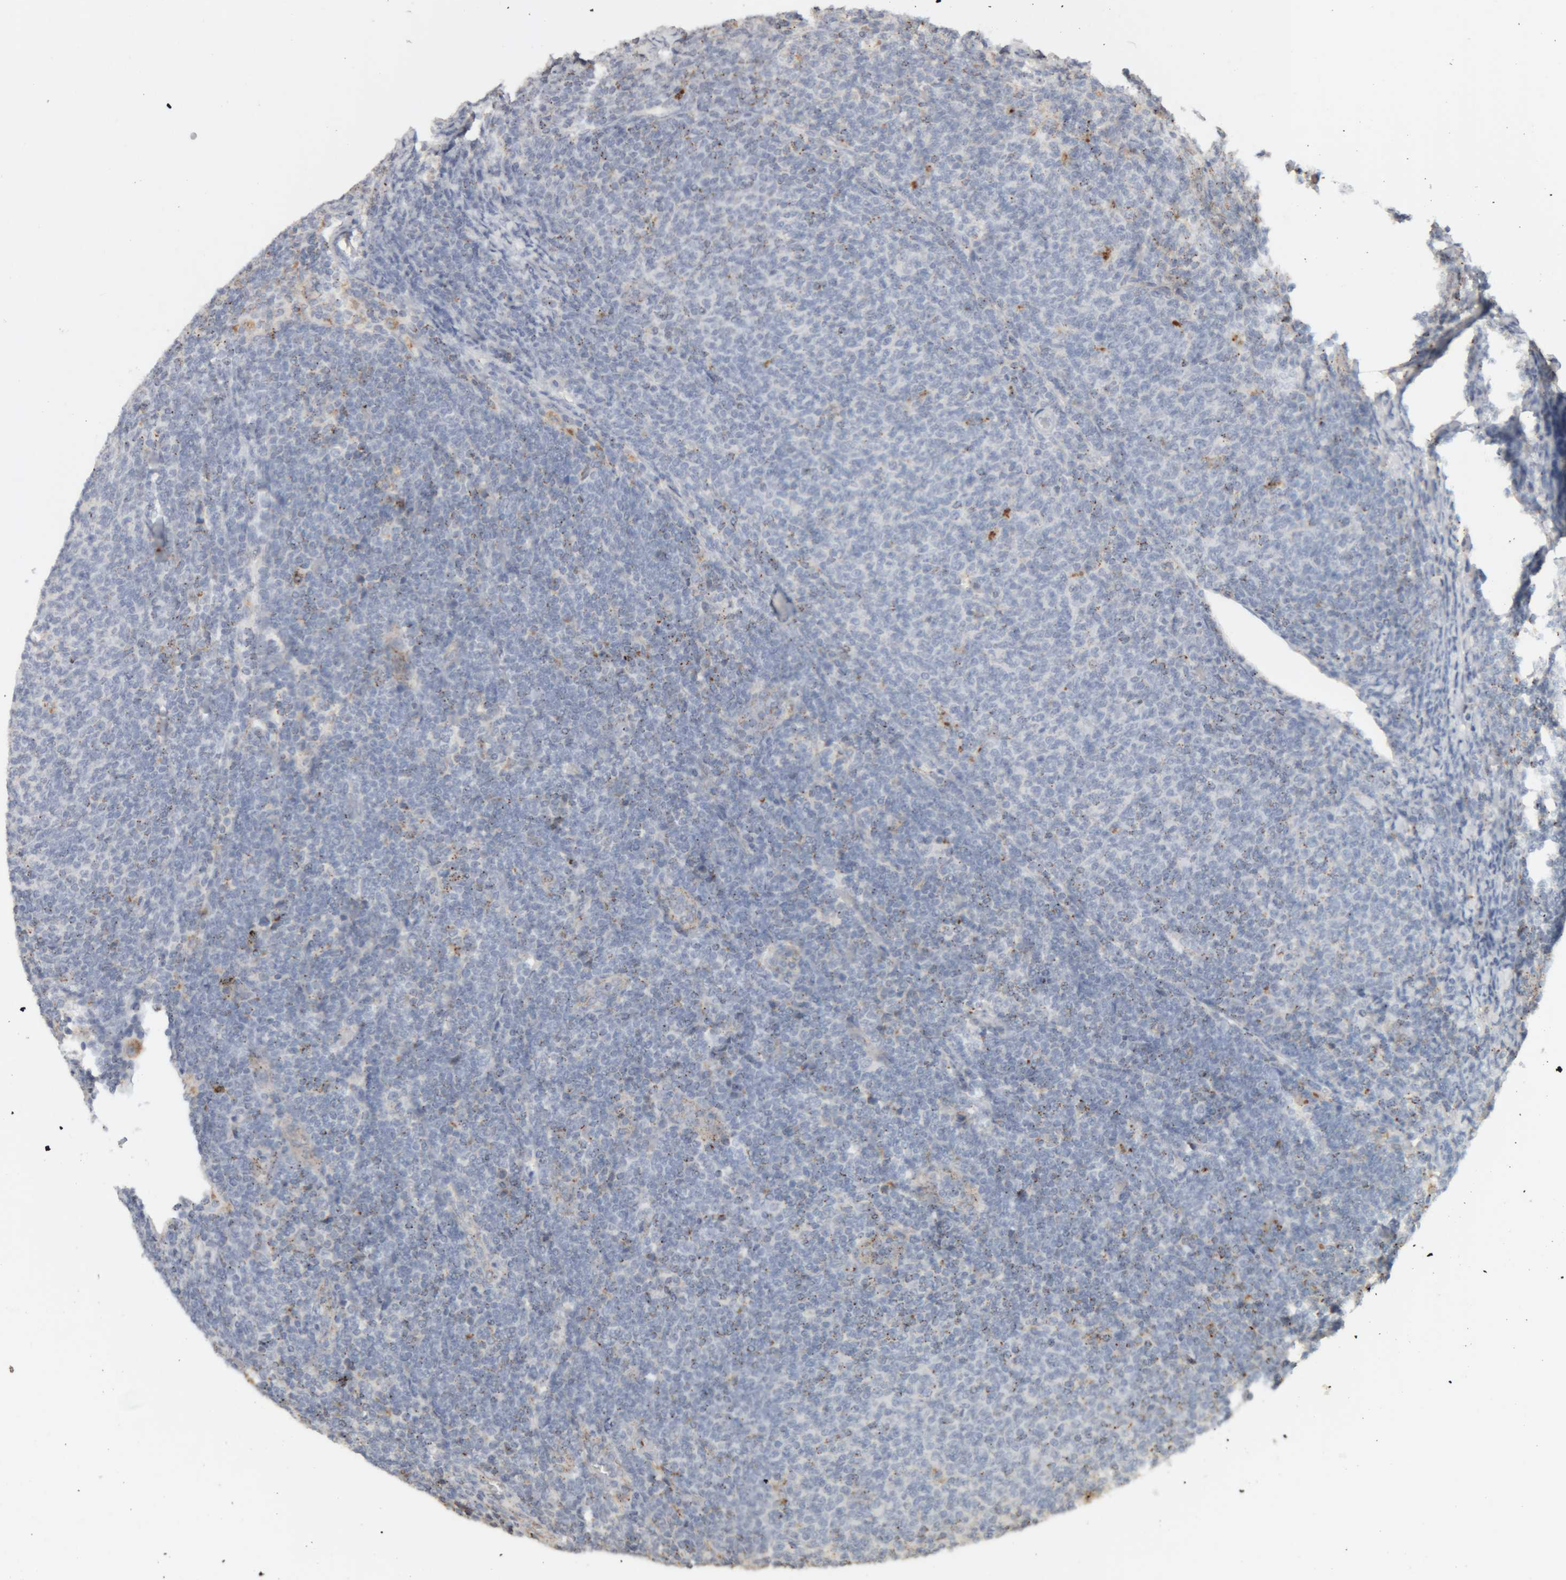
{"staining": {"intensity": "negative", "quantity": "none", "location": "none"}, "tissue": "lymphoma", "cell_type": "Tumor cells", "image_type": "cancer", "snomed": [{"axis": "morphology", "description": "Malignant lymphoma, non-Hodgkin's type, Low grade"}, {"axis": "topography", "description": "Lymph node"}], "caption": "Tumor cells show no significant positivity in low-grade malignant lymphoma, non-Hodgkin's type.", "gene": "ARSA", "patient": {"sex": "male", "age": 66}}